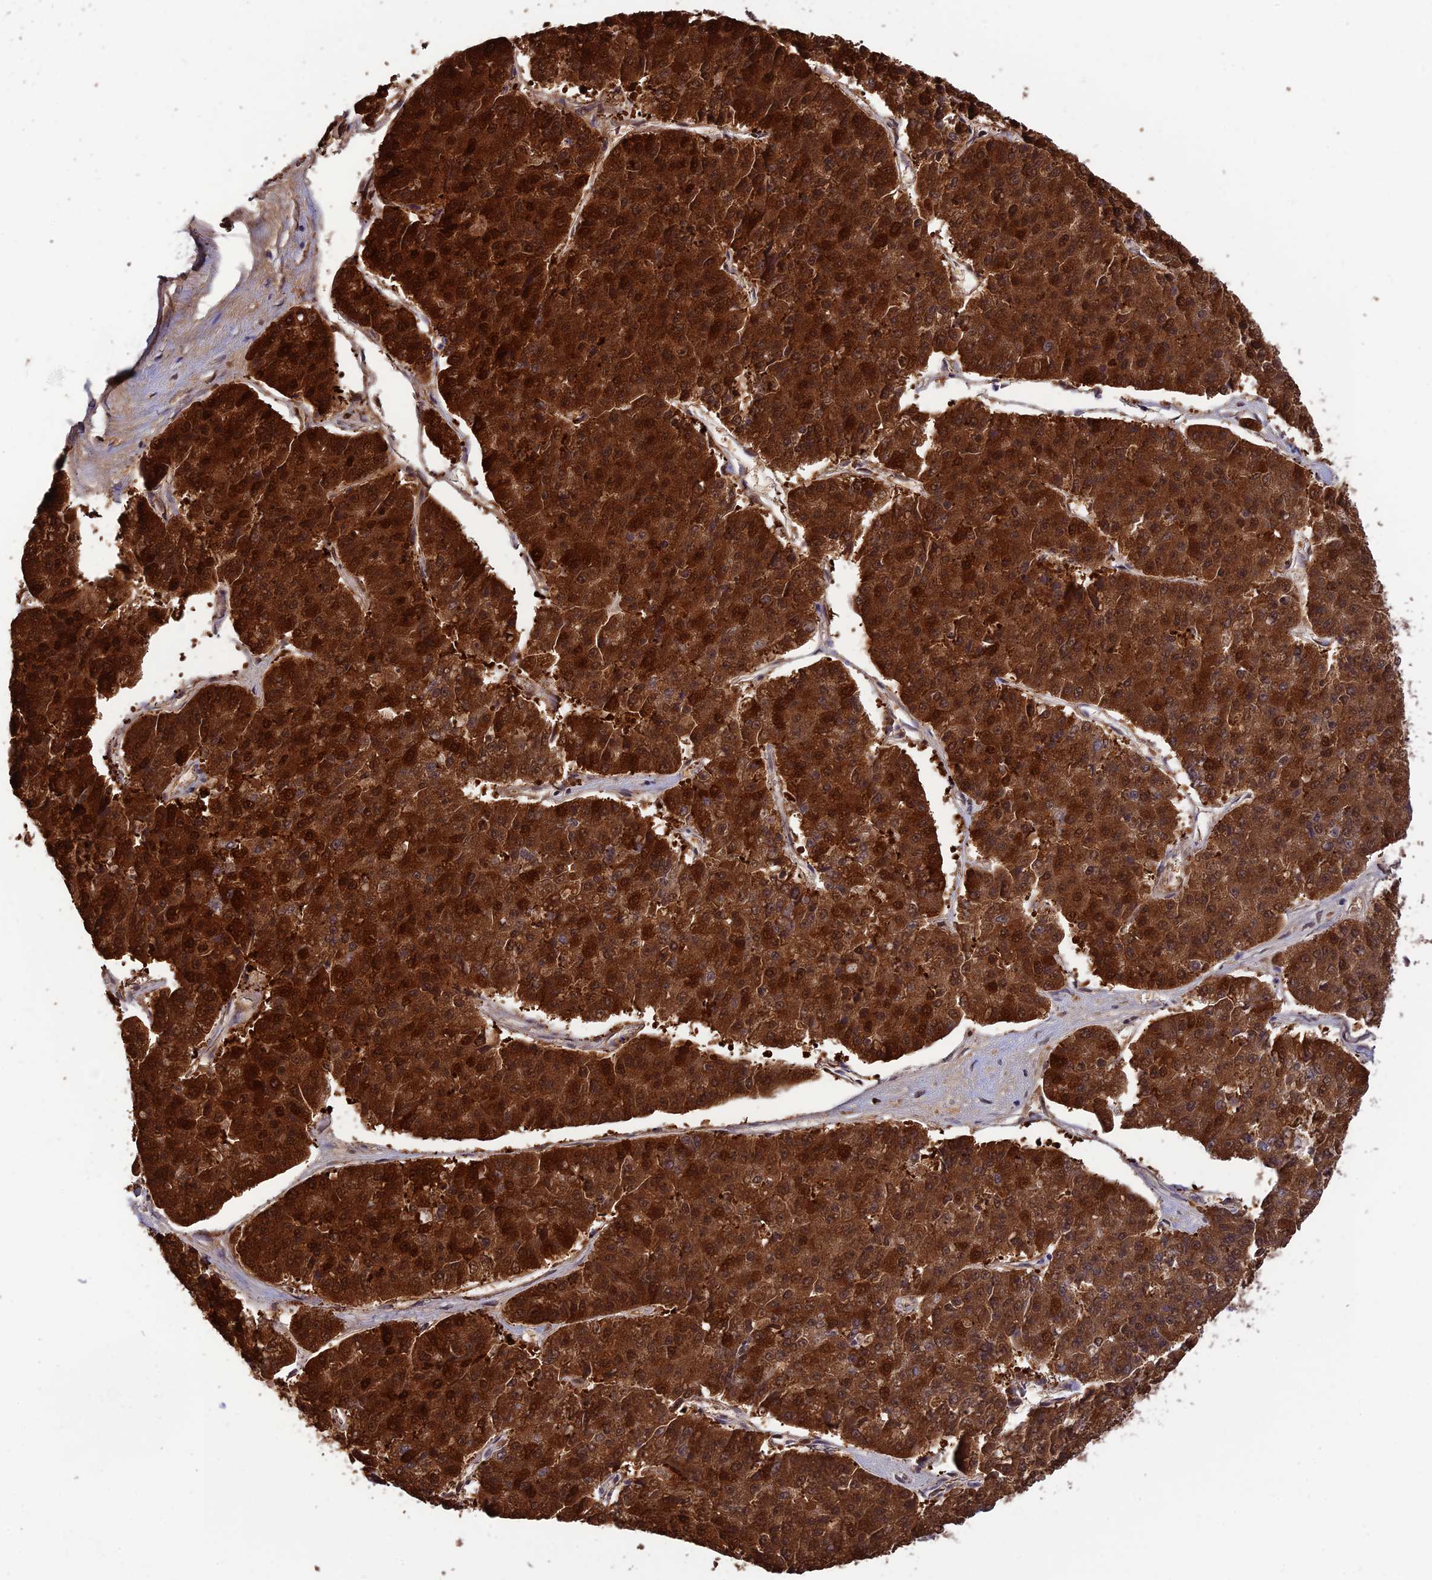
{"staining": {"intensity": "strong", "quantity": ">75%", "location": "cytoplasmic/membranous,nuclear"}, "tissue": "pancreatic cancer", "cell_type": "Tumor cells", "image_type": "cancer", "snomed": [{"axis": "morphology", "description": "Adenocarcinoma, NOS"}, {"axis": "topography", "description": "Pancreas"}], "caption": "Human adenocarcinoma (pancreatic) stained with a protein marker displays strong staining in tumor cells.", "gene": "MNS1", "patient": {"sex": "male", "age": 50}}